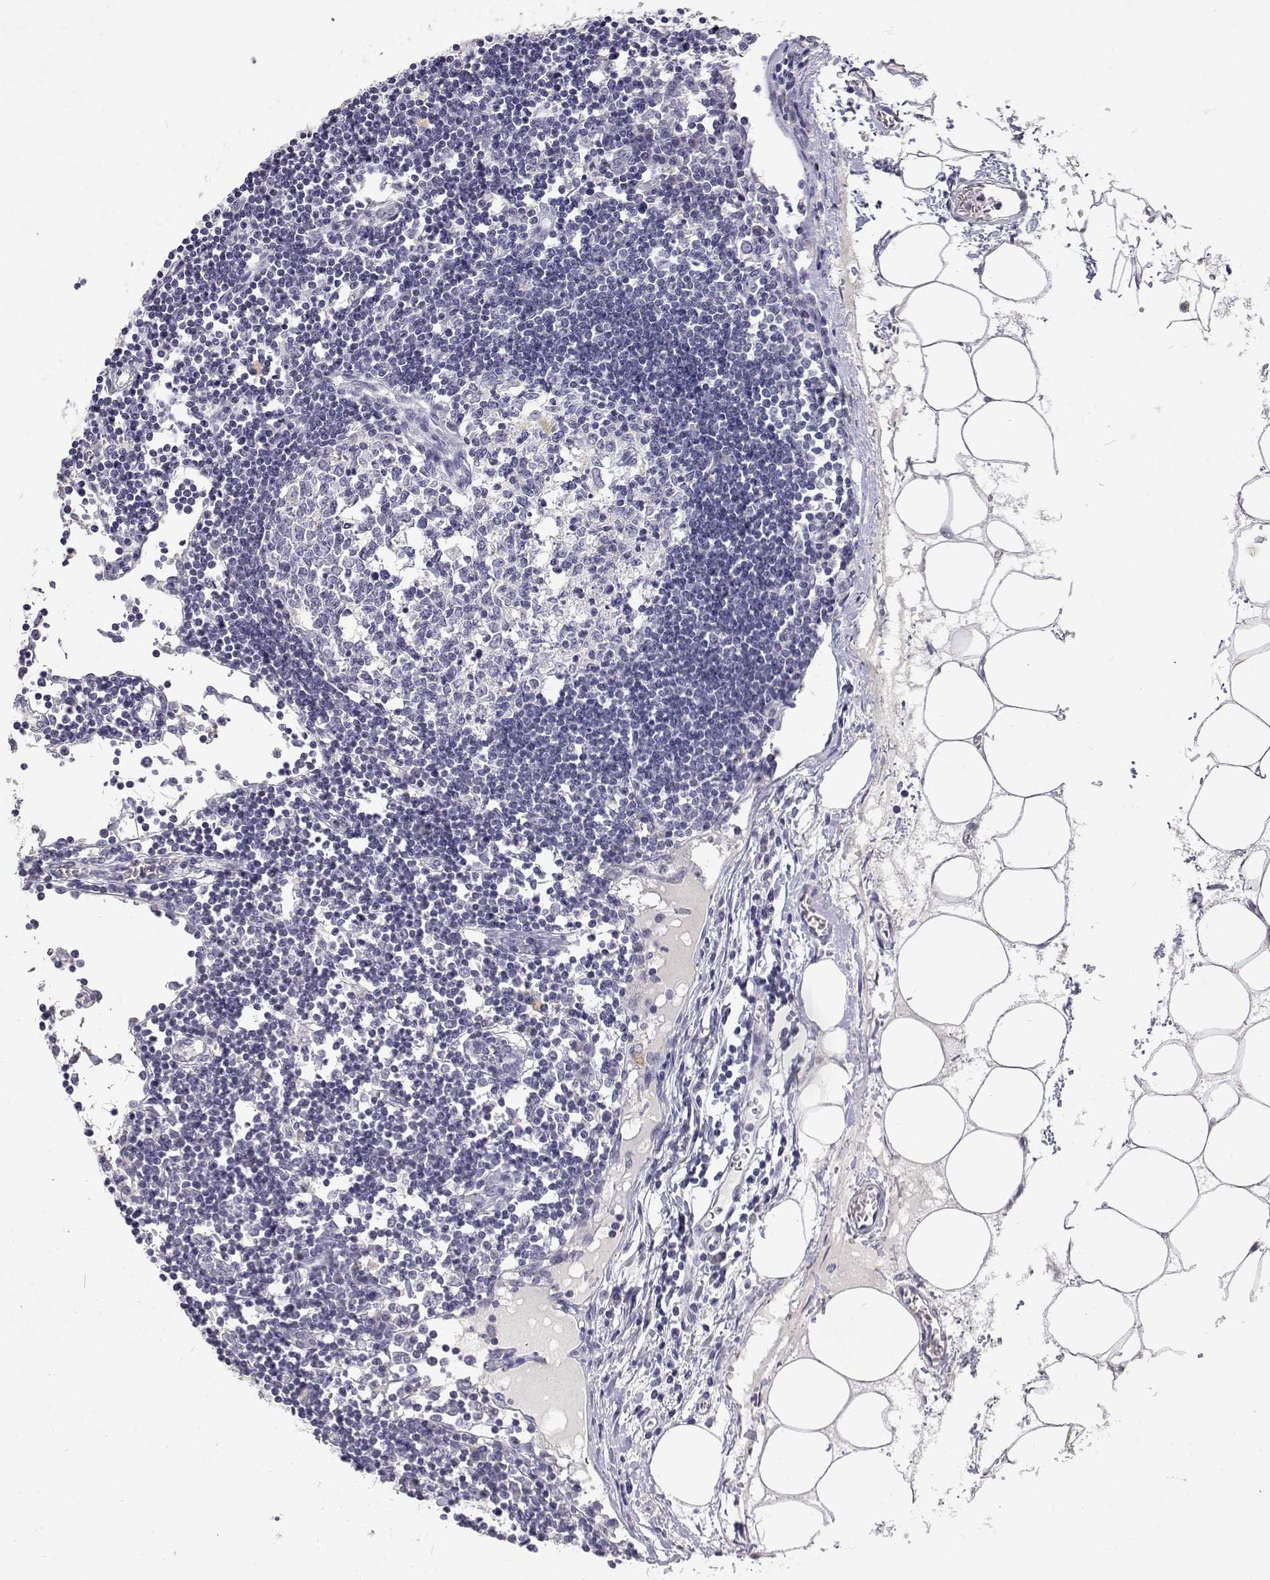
{"staining": {"intensity": "negative", "quantity": "none", "location": "none"}, "tissue": "lymph node", "cell_type": "Germinal center cells", "image_type": "normal", "snomed": [{"axis": "morphology", "description": "Normal tissue, NOS"}, {"axis": "topography", "description": "Lymph node"}], "caption": "Micrograph shows no significant protein positivity in germinal center cells of benign lymph node.", "gene": "TRIM60", "patient": {"sex": "female", "age": 65}}